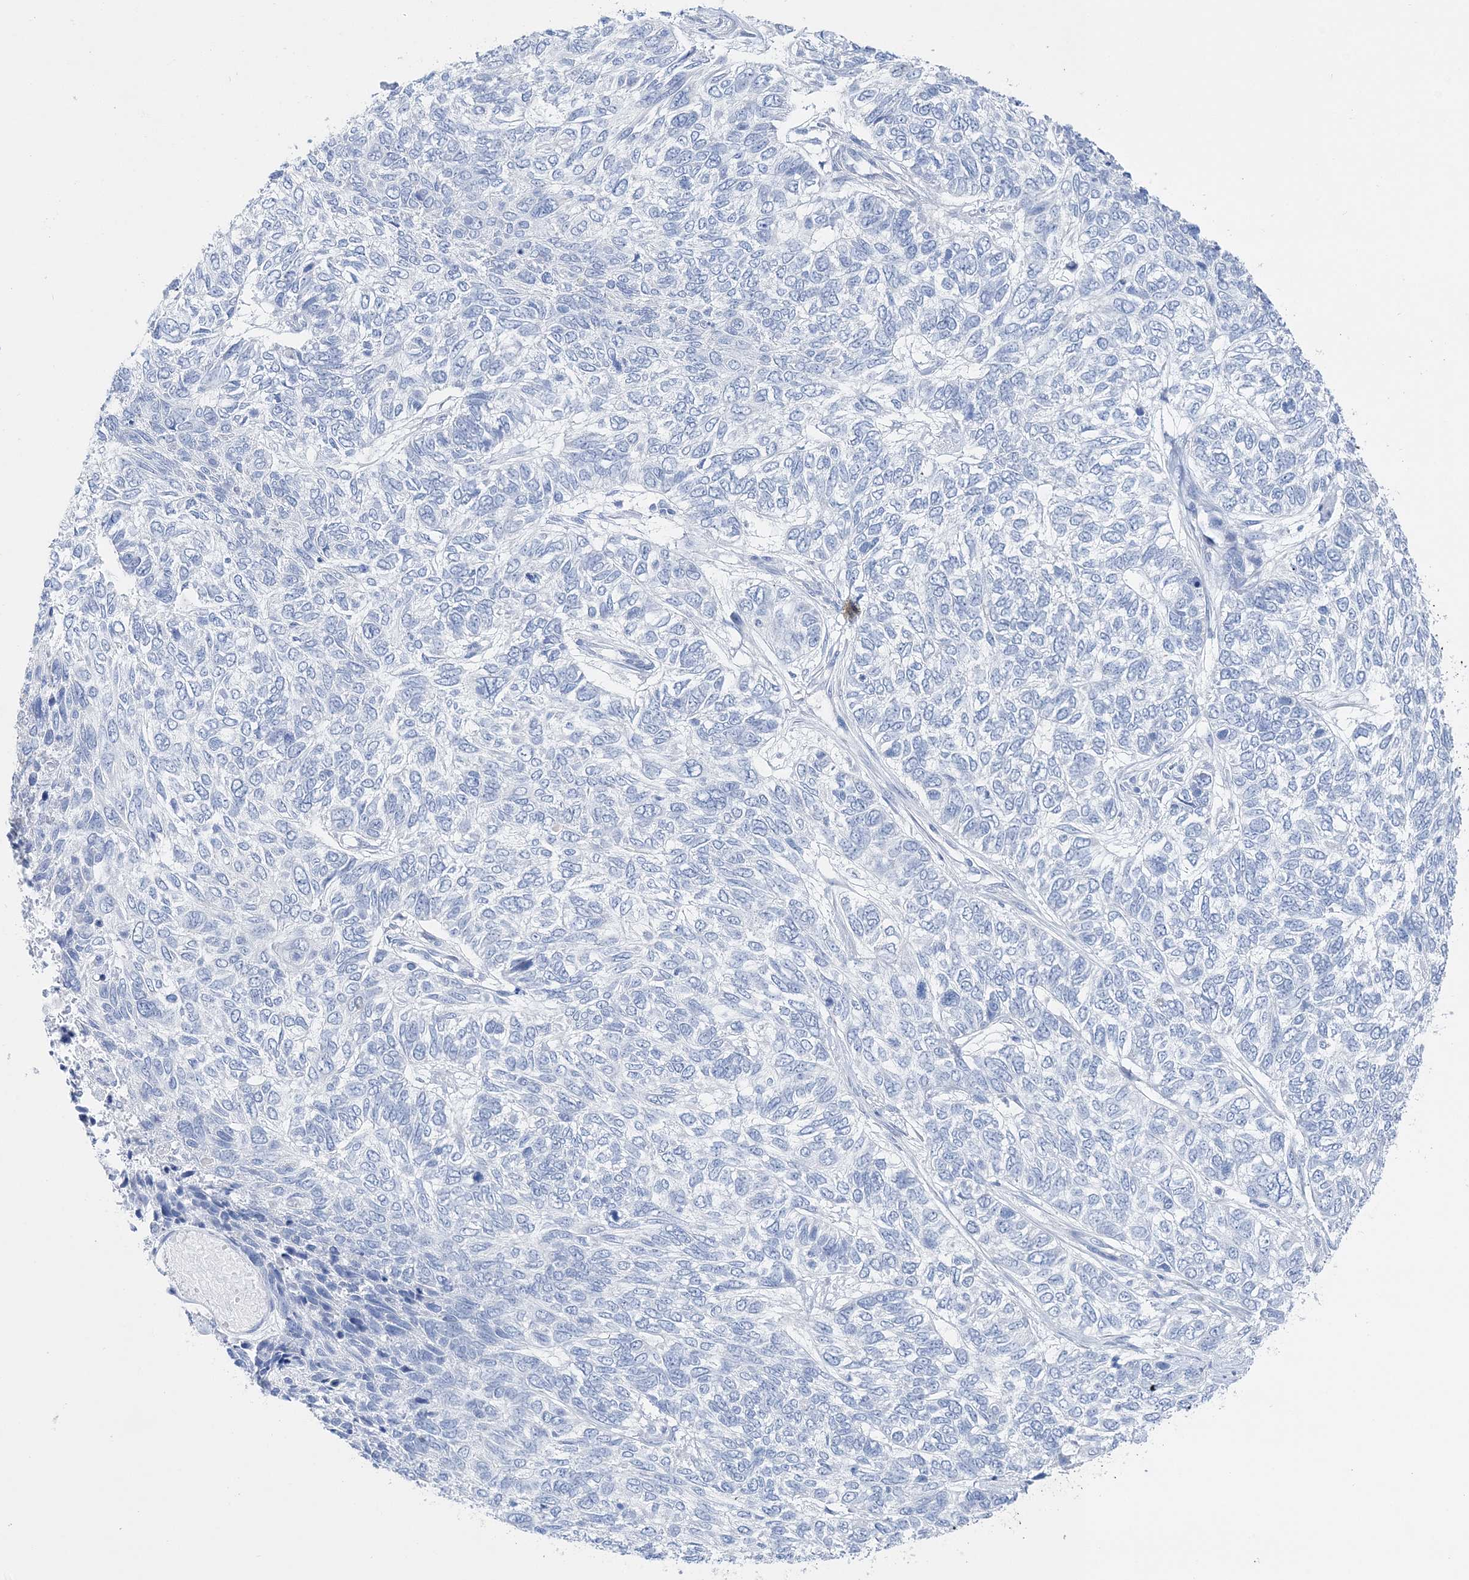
{"staining": {"intensity": "negative", "quantity": "none", "location": "none"}, "tissue": "skin cancer", "cell_type": "Tumor cells", "image_type": "cancer", "snomed": [{"axis": "morphology", "description": "Basal cell carcinoma"}, {"axis": "topography", "description": "Skin"}], "caption": "Protein analysis of skin basal cell carcinoma displays no significant expression in tumor cells.", "gene": "TSPYL6", "patient": {"sex": "female", "age": 65}}